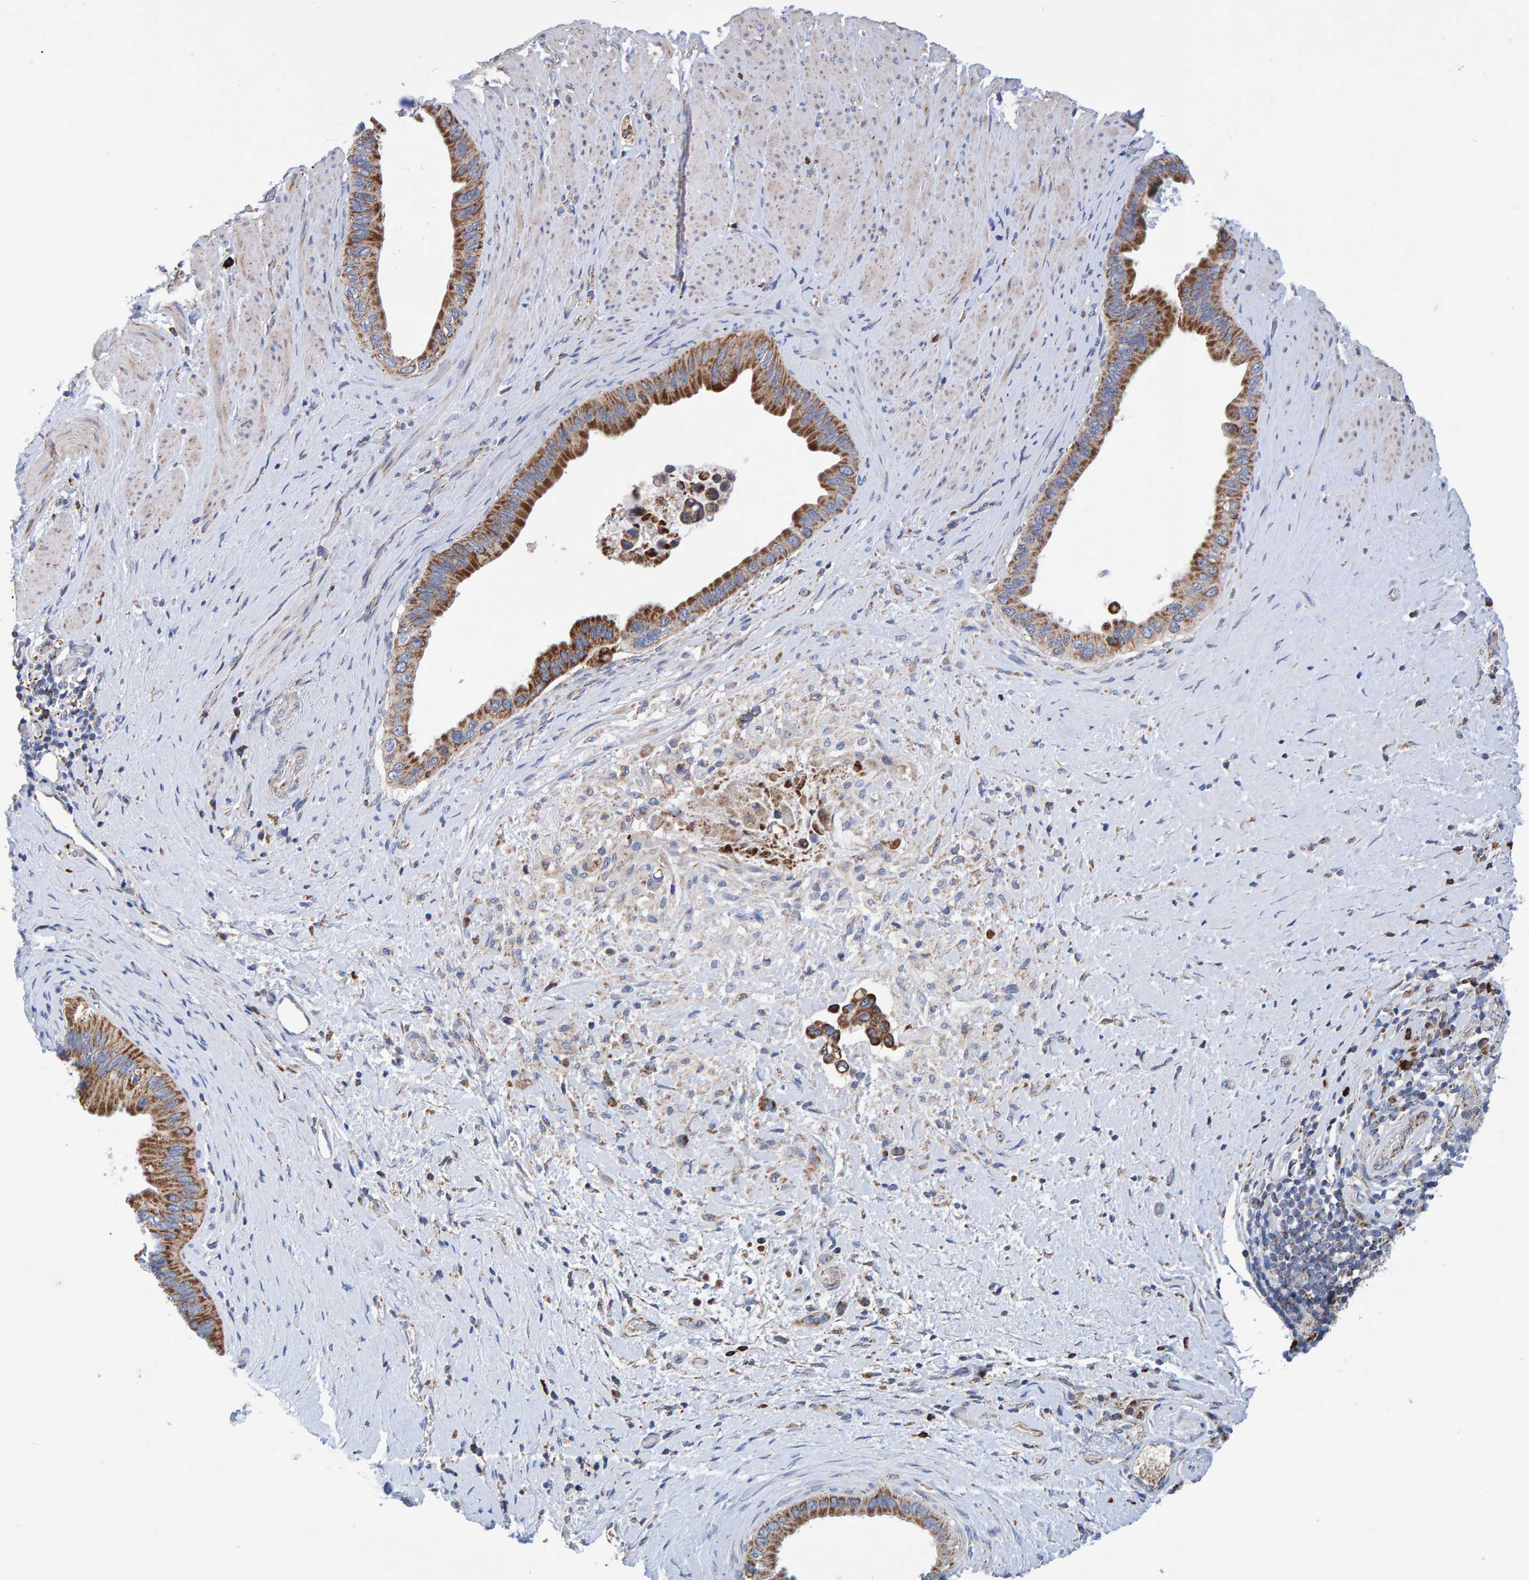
{"staining": {"intensity": "moderate", "quantity": ">75%", "location": "cytoplasmic/membranous"}, "tissue": "pancreatic cancer", "cell_type": "Tumor cells", "image_type": "cancer", "snomed": [{"axis": "morphology", "description": "Adenocarcinoma, NOS"}, {"axis": "topography", "description": "Pancreas"}], "caption": "This histopathology image demonstrates pancreatic cancer (adenocarcinoma) stained with immunohistochemistry (IHC) to label a protein in brown. The cytoplasmic/membranous of tumor cells show moderate positivity for the protein. Nuclei are counter-stained blue.", "gene": "EFR3A", "patient": {"sex": "female", "age": 56}}